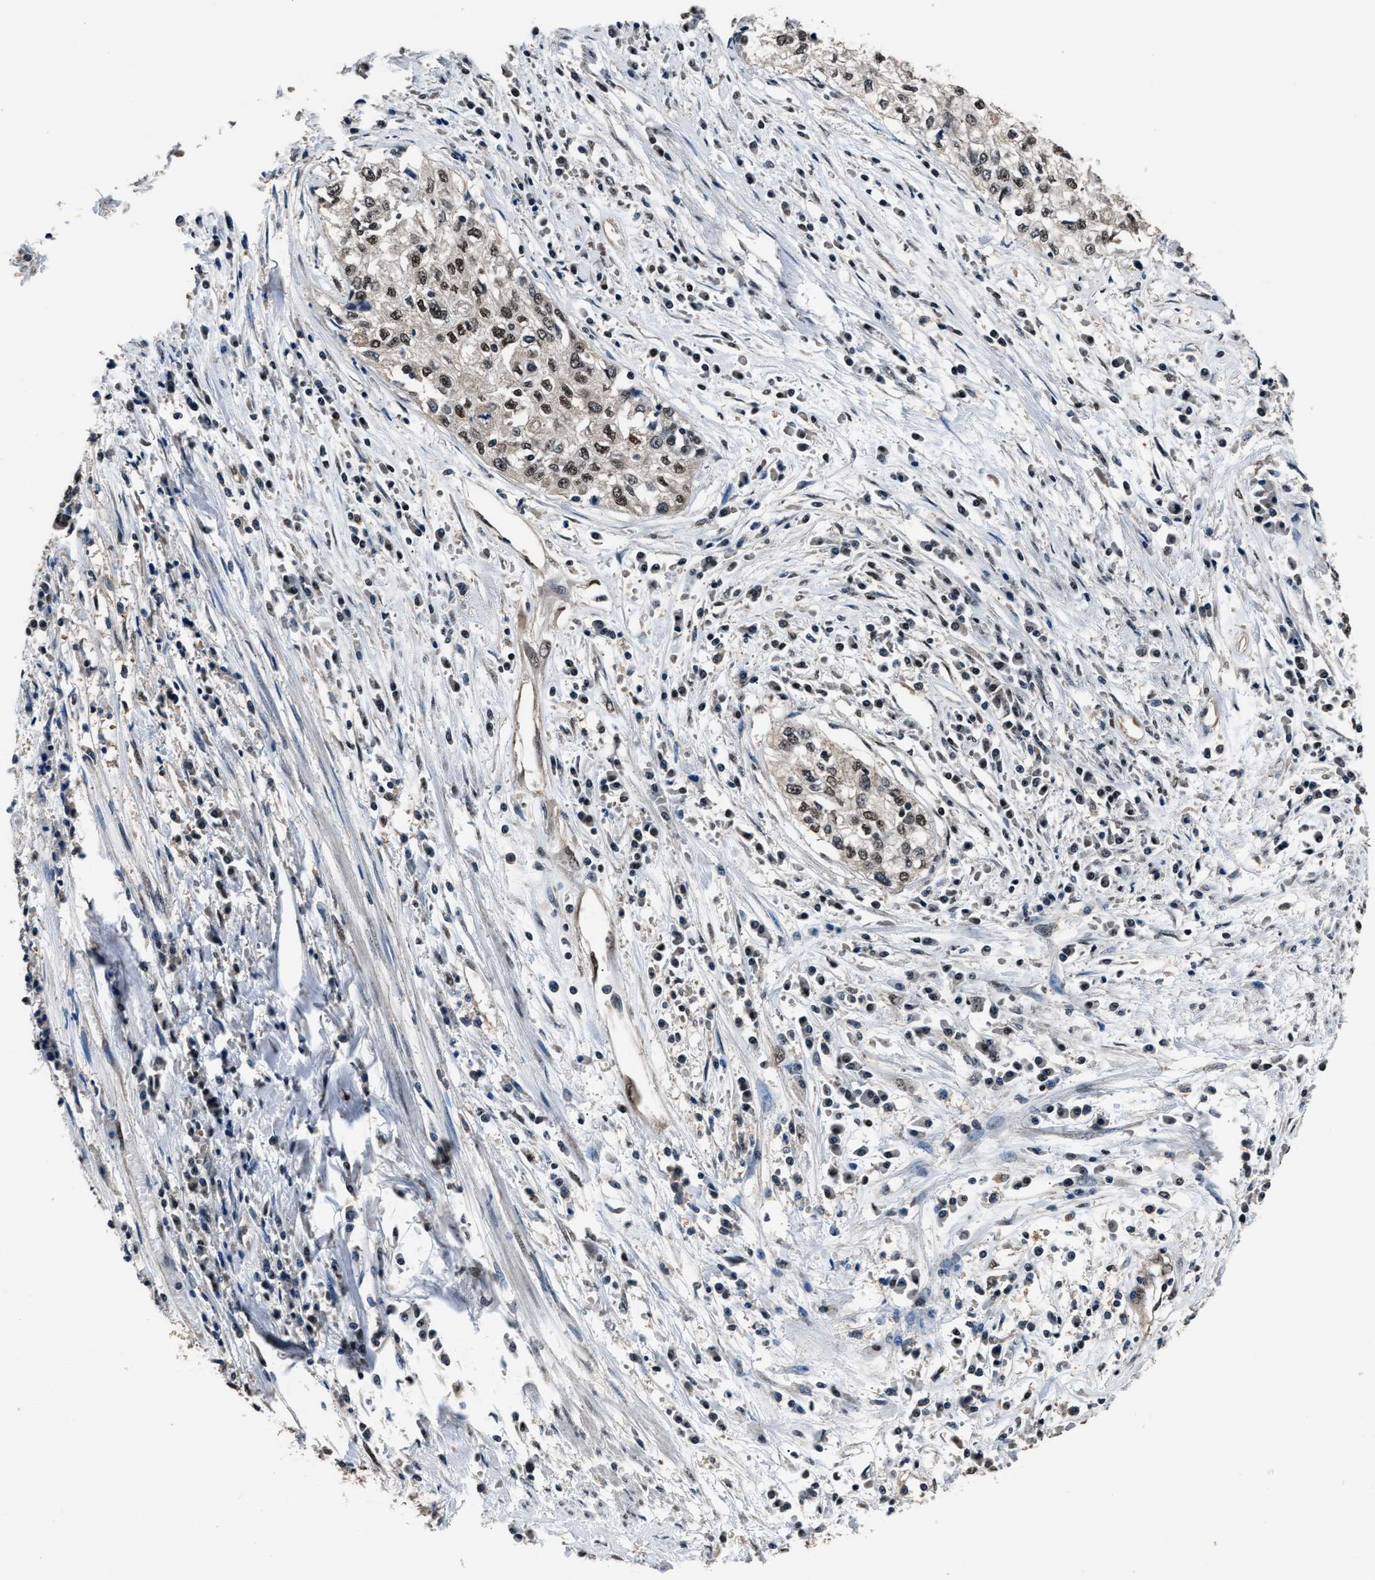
{"staining": {"intensity": "moderate", "quantity": "25%-75%", "location": "nuclear"}, "tissue": "cervical cancer", "cell_type": "Tumor cells", "image_type": "cancer", "snomed": [{"axis": "morphology", "description": "Squamous cell carcinoma, NOS"}, {"axis": "topography", "description": "Cervix"}], "caption": "The immunohistochemical stain shows moderate nuclear staining in tumor cells of cervical cancer (squamous cell carcinoma) tissue.", "gene": "DFFA", "patient": {"sex": "female", "age": 57}}